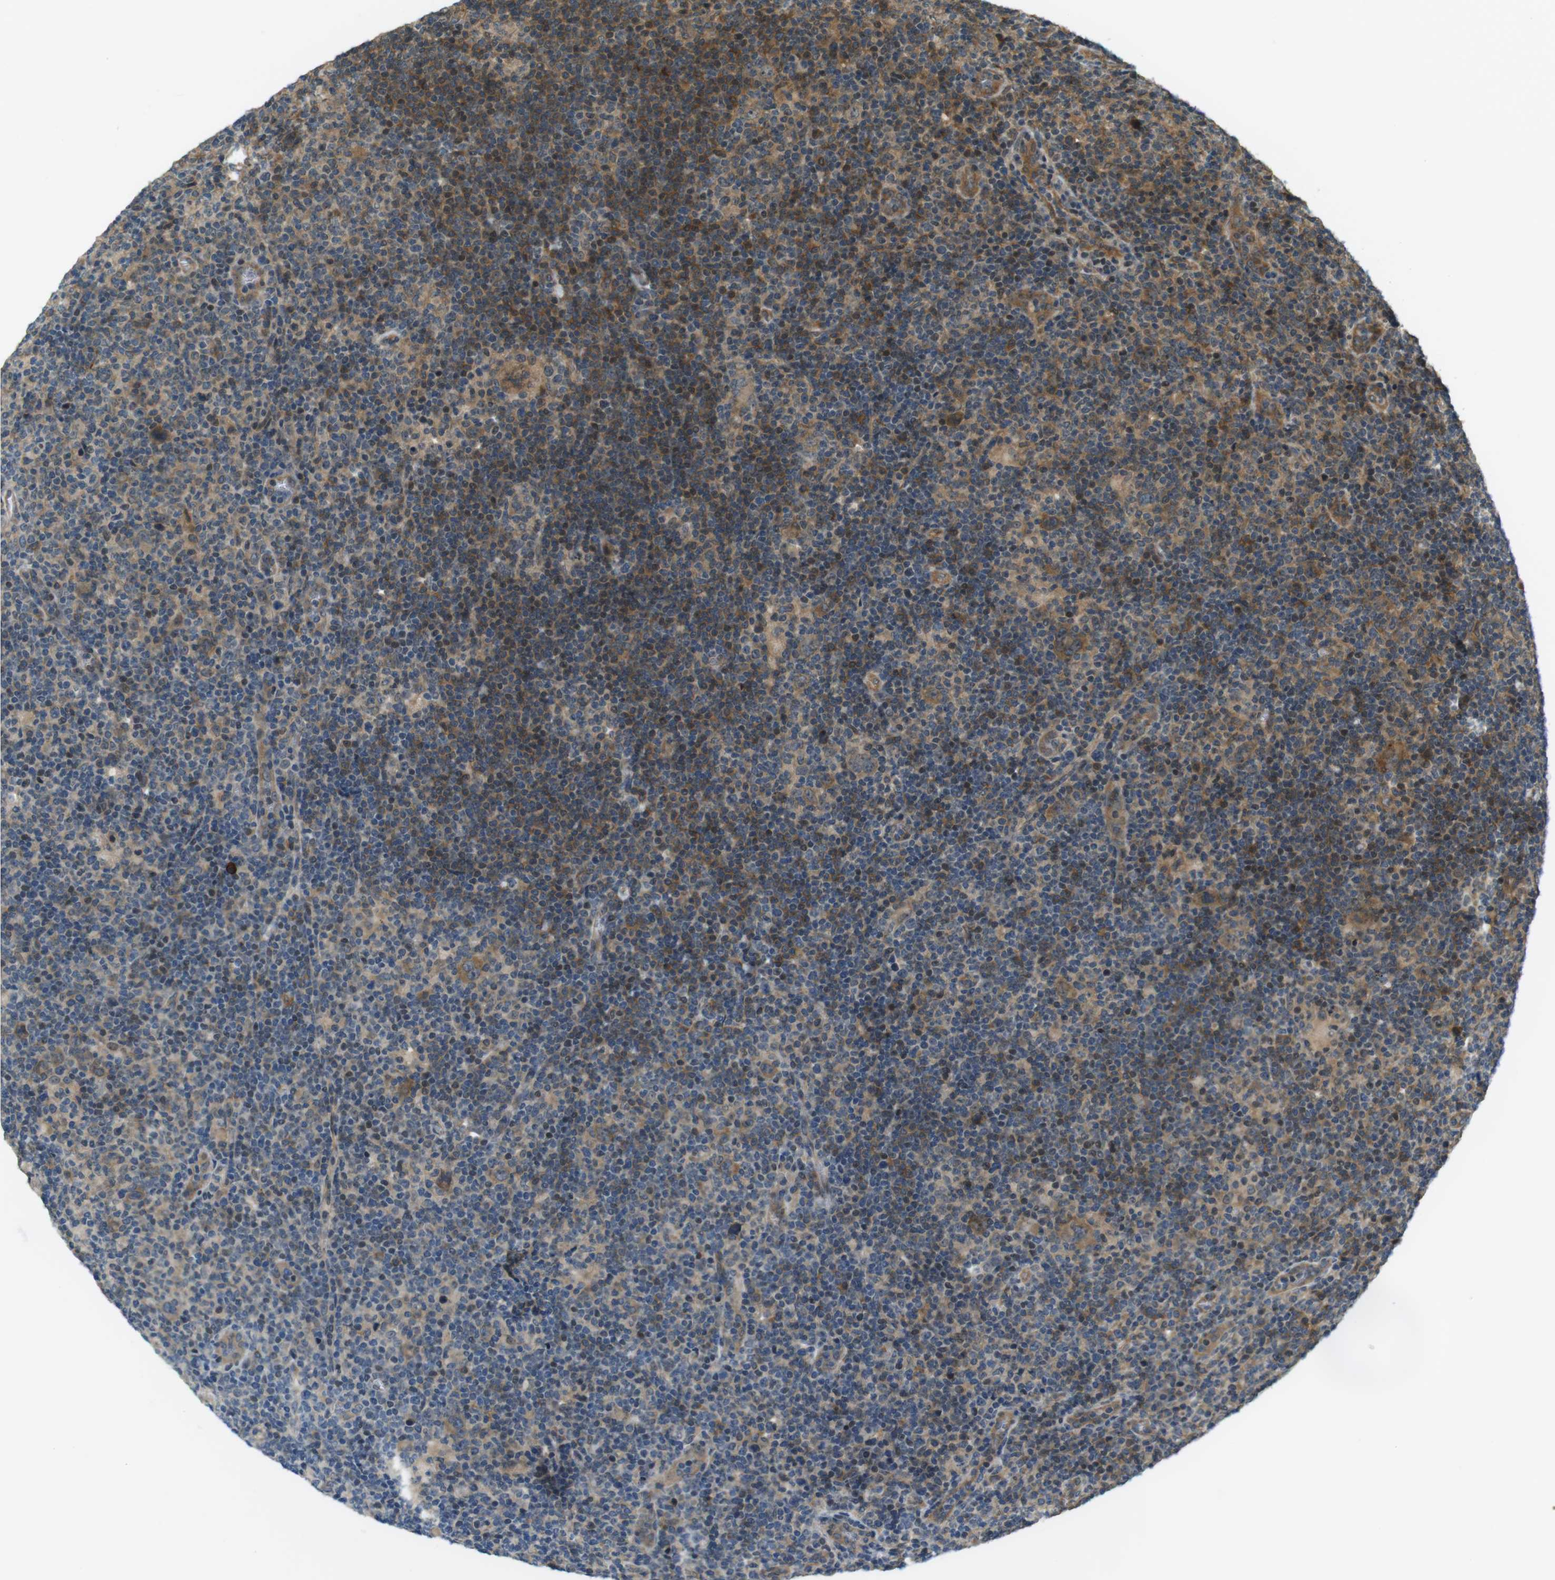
{"staining": {"intensity": "moderate", "quantity": "25%-75%", "location": "cytoplasmic/membranous"}, "tissue": "lymphoma", "cell_type": "Tumor cells", "image_type": "cancer", "snomed": [{"axis": "morphology", "description": "Hodgkin's disease, NOS"}, {"axis": "topography", "description": "Lymph node"}], "caption": "Immunohistochemistry (IHC) photomicrograph of lymphoma stained for a protein (brown), which reveals medium levels of moderate cytoplasmic/membranous expression in approximately 25%-75% of tumor cells.", "gene": "TIAM2", "patient": {"sex": "female", "age": 57}}